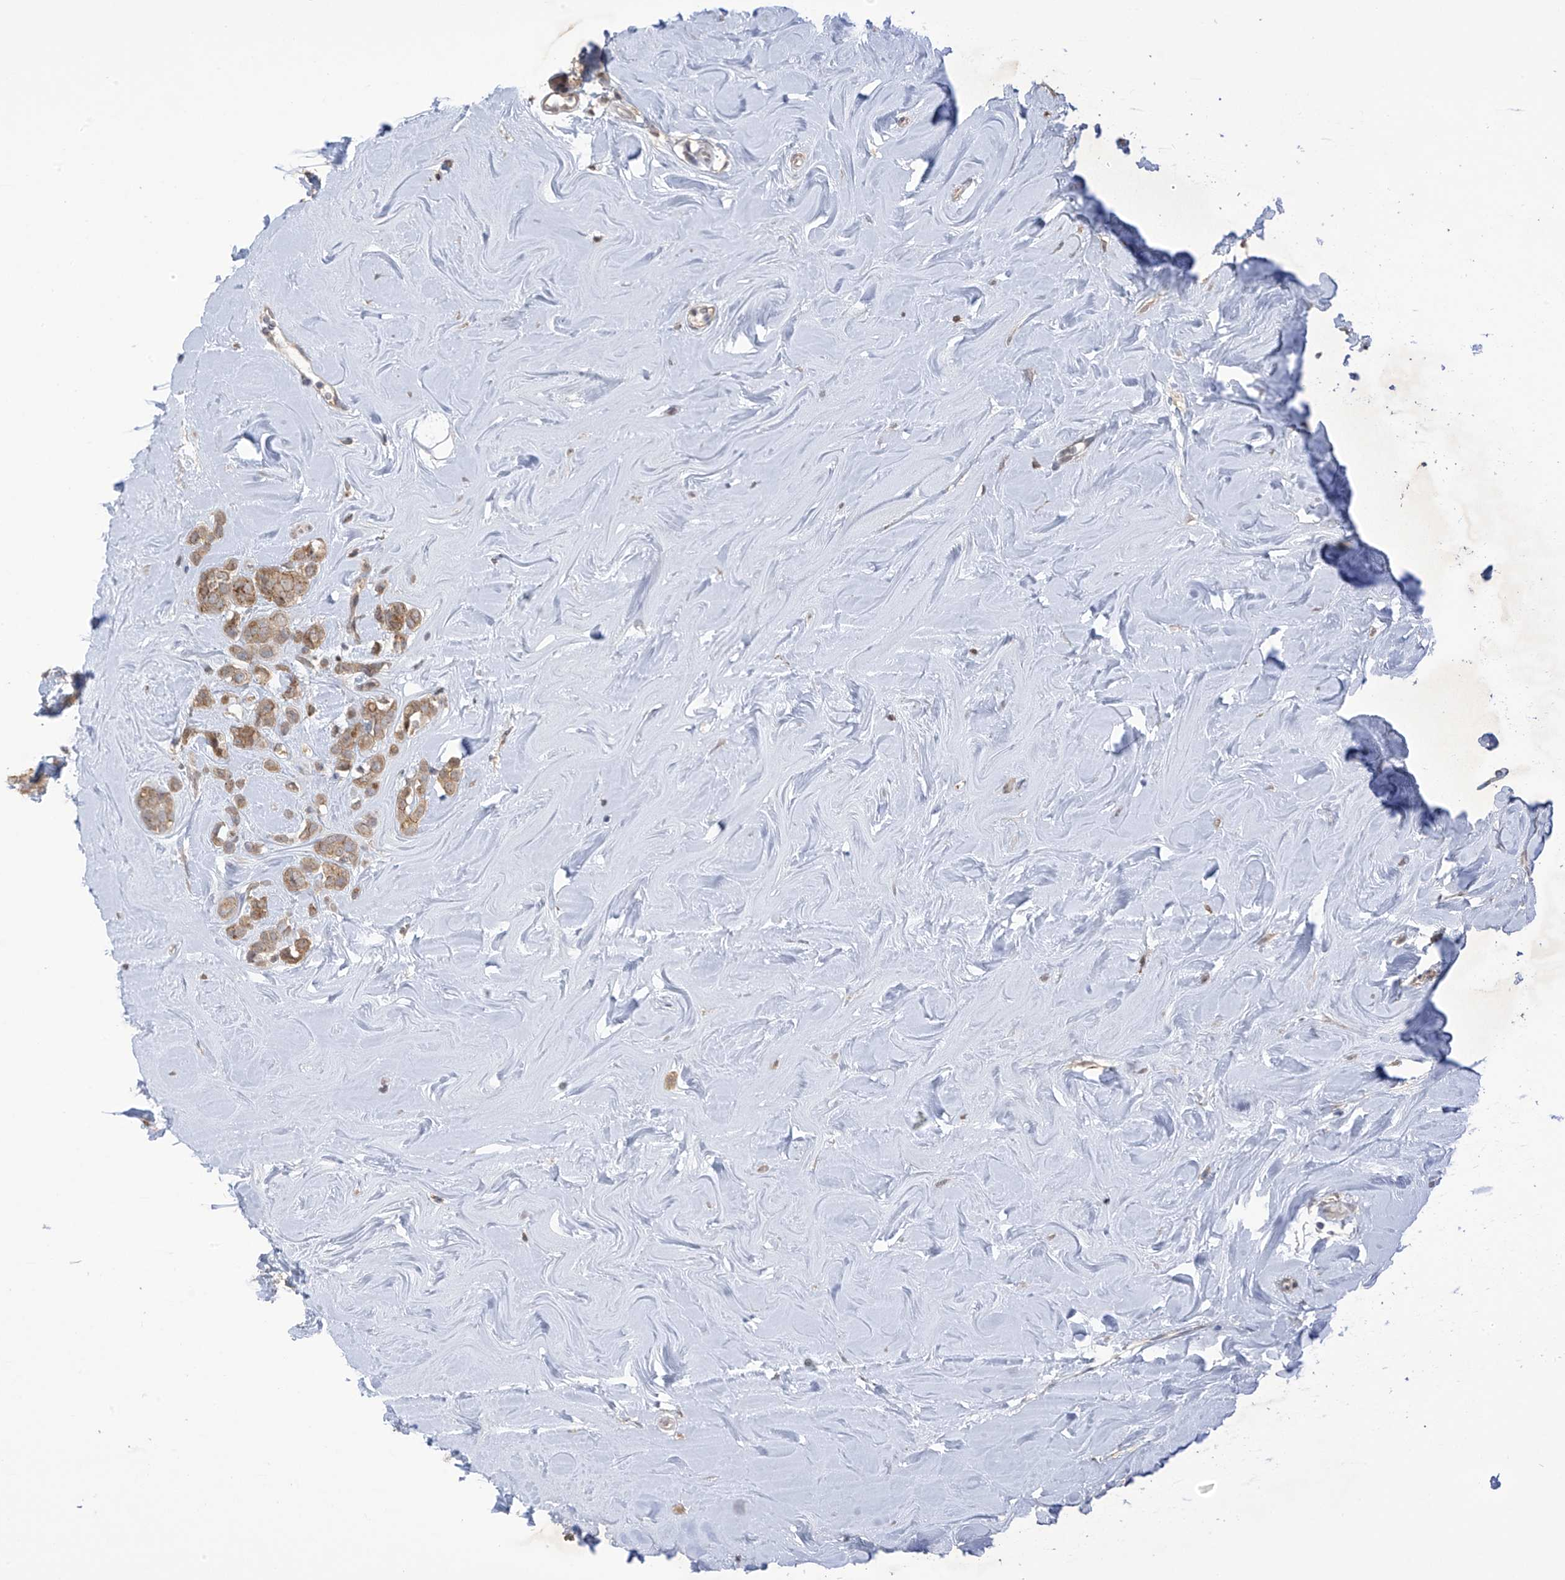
{"staining": {"intensity": "moderate", "quantity": ">75%", "location": "cytoplasmic/membranous"}, "tissue": "breast cancer", "cell_type": "Tumor cells", "image_type": "cancer", "snomed": [{"axis": "morphology", "description": "Lobular carcinoma"}, {"axis": "topography", "description": "Breast"}], "caption": "Immunohistochemical staining of breast lobular carcinoma demonstrates medium levels of moderate cytoplasmic/membranous protein expression in approximately >75% of tumor cells.", "gene": "KIAA1522", "patient": {"sex": "female", "age": 47}}